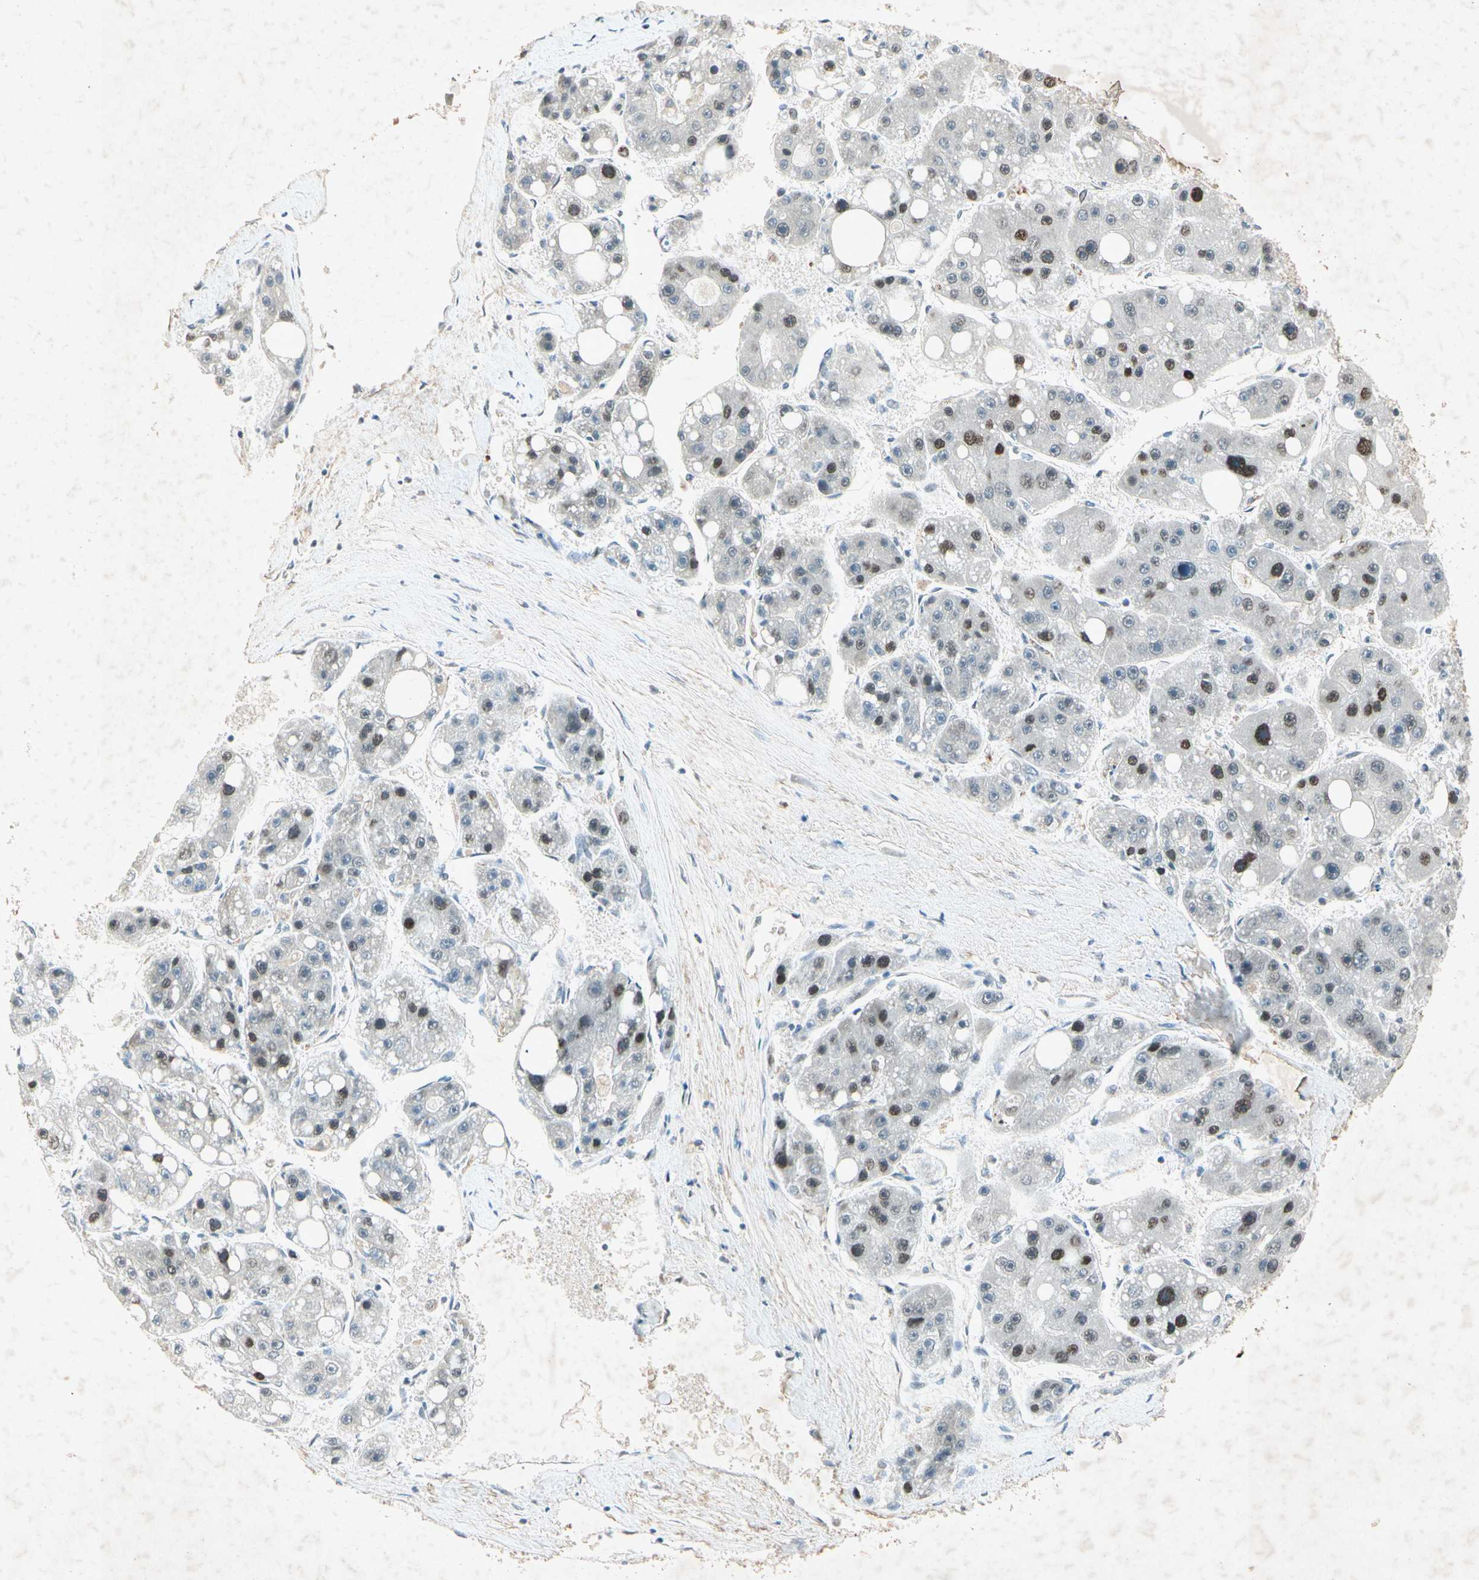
{"staining": {"intensity": "strong", "quantity": "25%-75%", "location": "nuclear"}, "tissue": "liver cancer", "cell_type": "Tumor cells", "image_type": "cancer", "snomed": [{"axis": "morphology", "description": "Carcinoma, Hepatocellular, NOS"}, {"axis": "topography", "description": "Liver"}], "caption": "Human liver hepatocellular carcinoma stained for a protein (brown) displays strong nuclear positive staining in about 25%-75% of tumor cells.", "gene": "RNF43", "patient": {"sex": "female", "age": 61}}